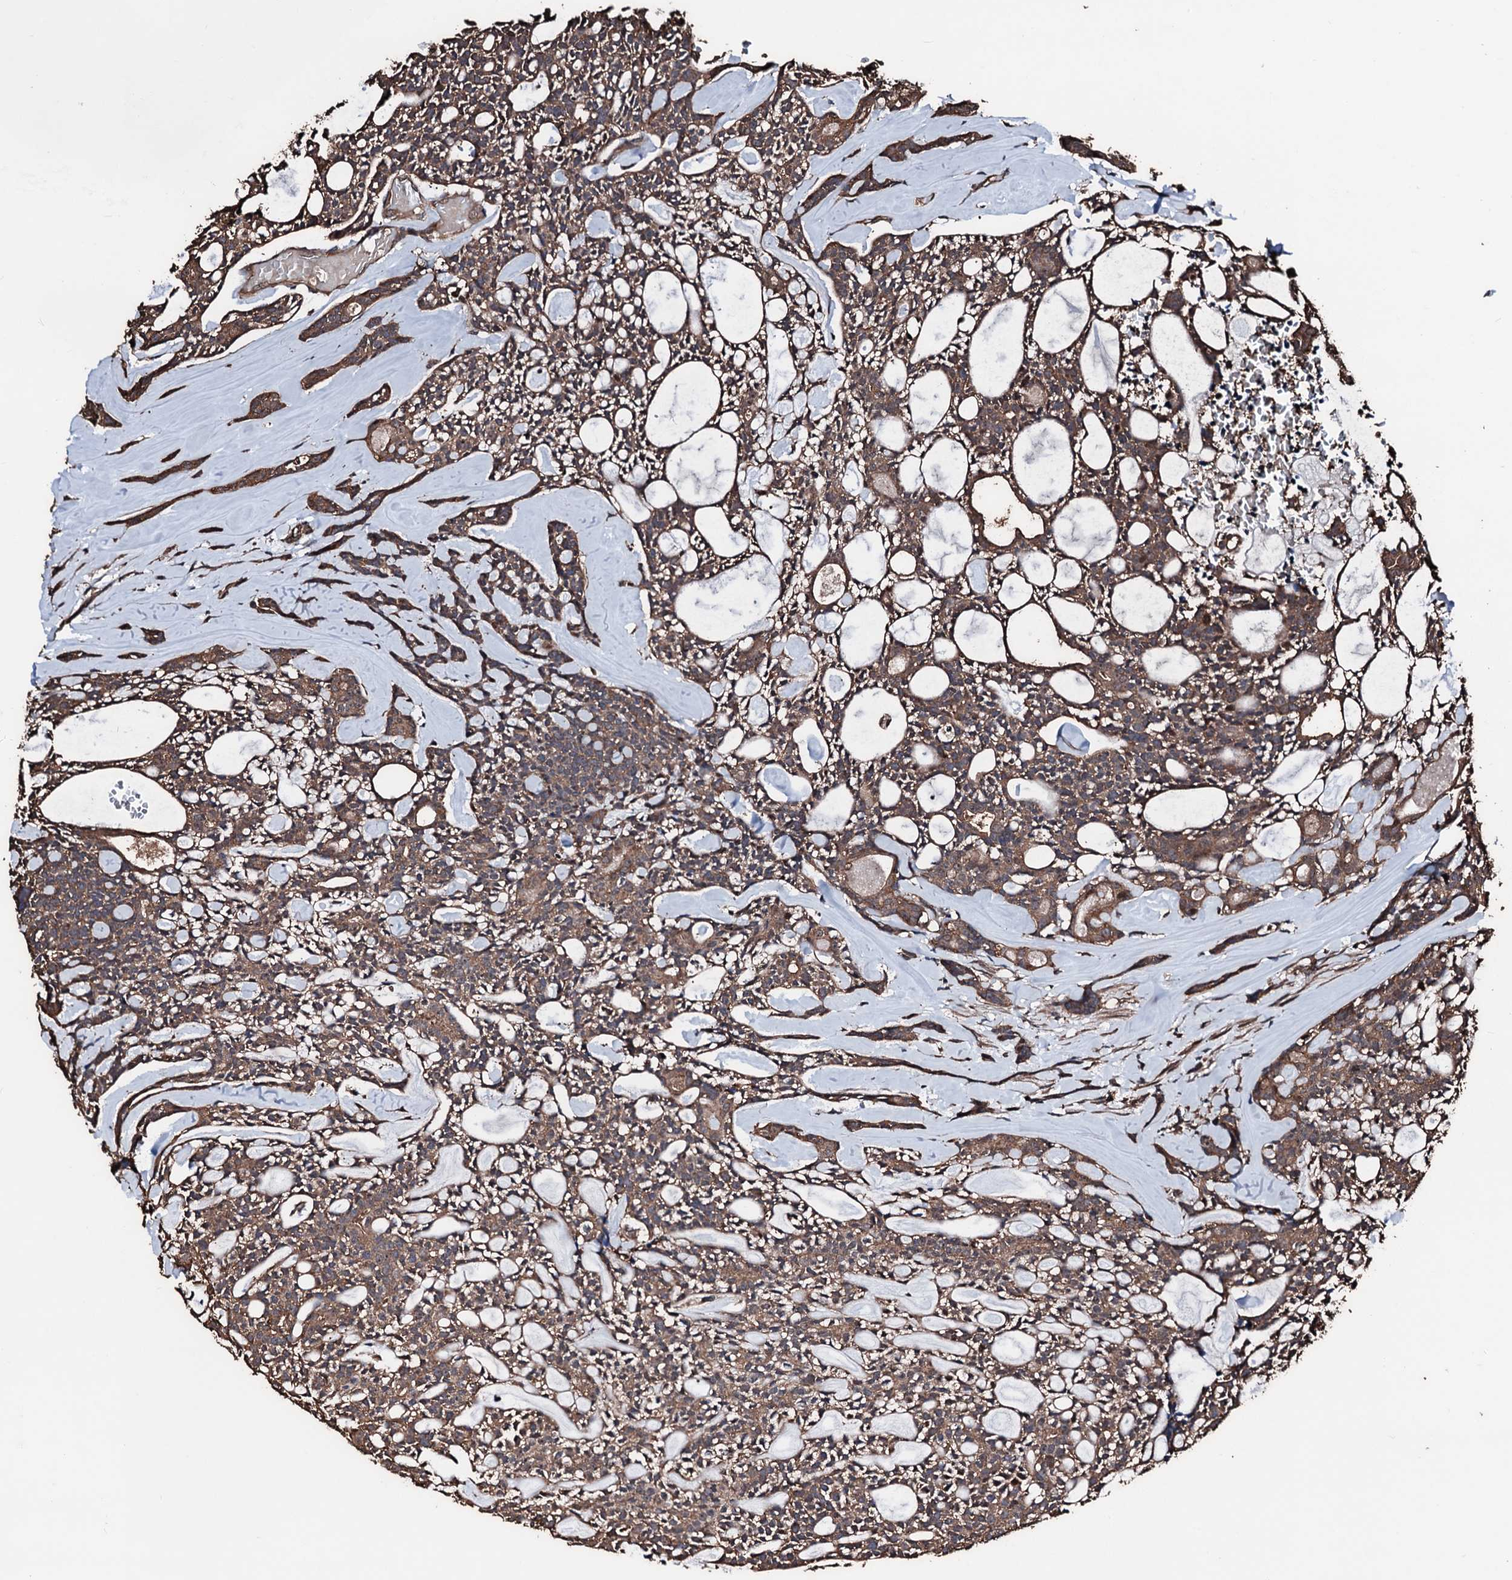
{"staining": {"intensity": "moderate", "quantity": ">75%", "location": "cytoplasmic/membranous"}, "tissue": "head and neck cancer", "cell_type": "Tumor cells", "image_type": "cancer", "snomed": [{"axis": "morphology", "description": "Adenocarcinoma, NOS"}, {"axis": "topography", "description": "Salivary gland"}, {"axis": "topography", "description": "Head-Neck"}], "caption": "The histopathology image shows immunohistochemical staining of adenocarcinoma (head and neck). There is moderate cytoplasmic/membranous expression is present in about >75% of tumor cells.", "gene": "KIF18A", "patient": {"sex": "male", "age": 55}}